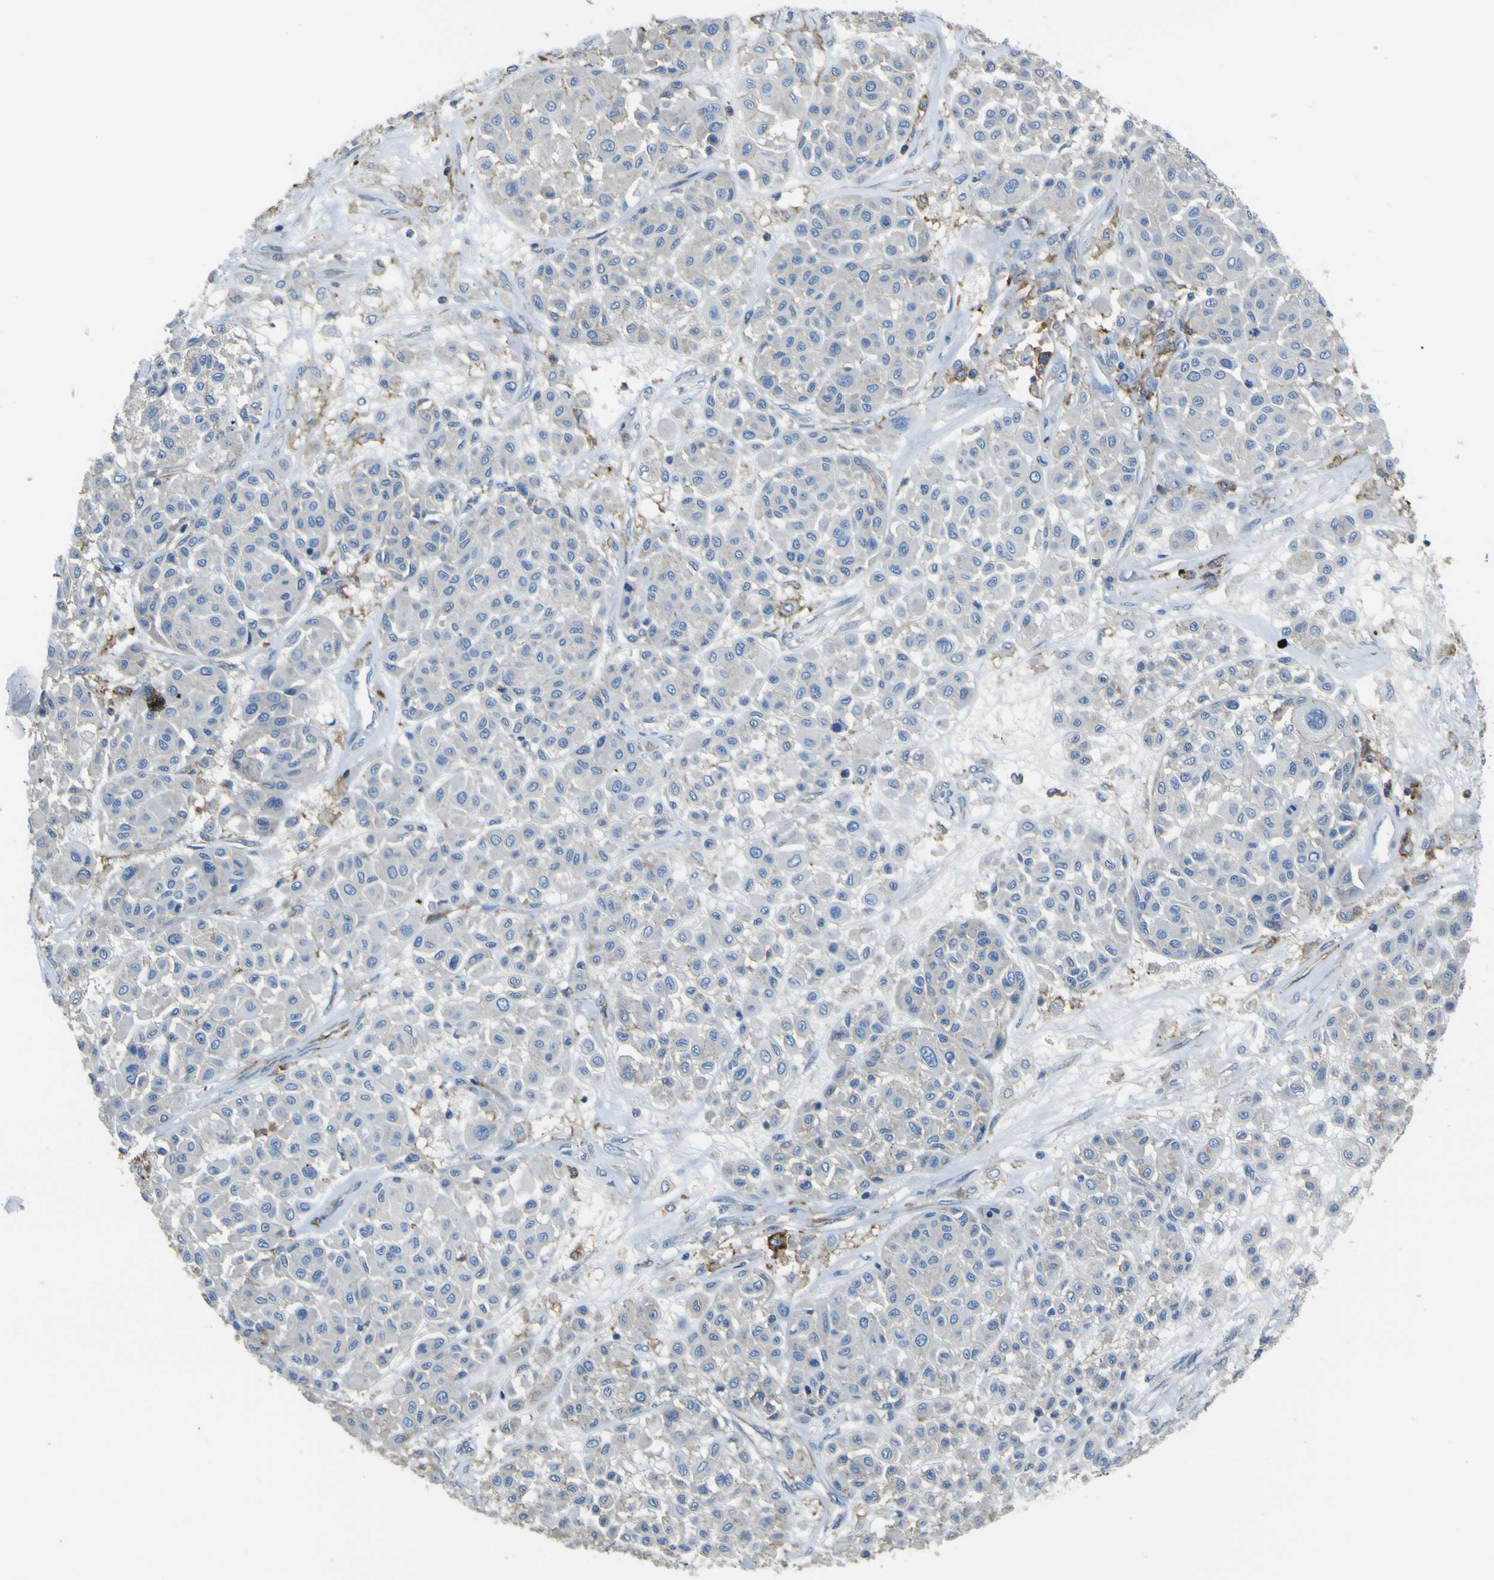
{"staining": {"intensity": "negative", "quantity": "none", "location": "none"}, "tissue": "melanoma", "cell_type": "Tumor cells", "image_type": "cancer", "snomed": [{"axis": "morphology", "description": "Malignant melanoma, Metastatic site"}, {"axis": "topography", "description": "Soft tissue"}], "caption": "Tumor cells show no significant expression in malignant melanoma (metastatic site).", "gene": "LAIR1", "patient": {"sex": "male", "age": 41}}